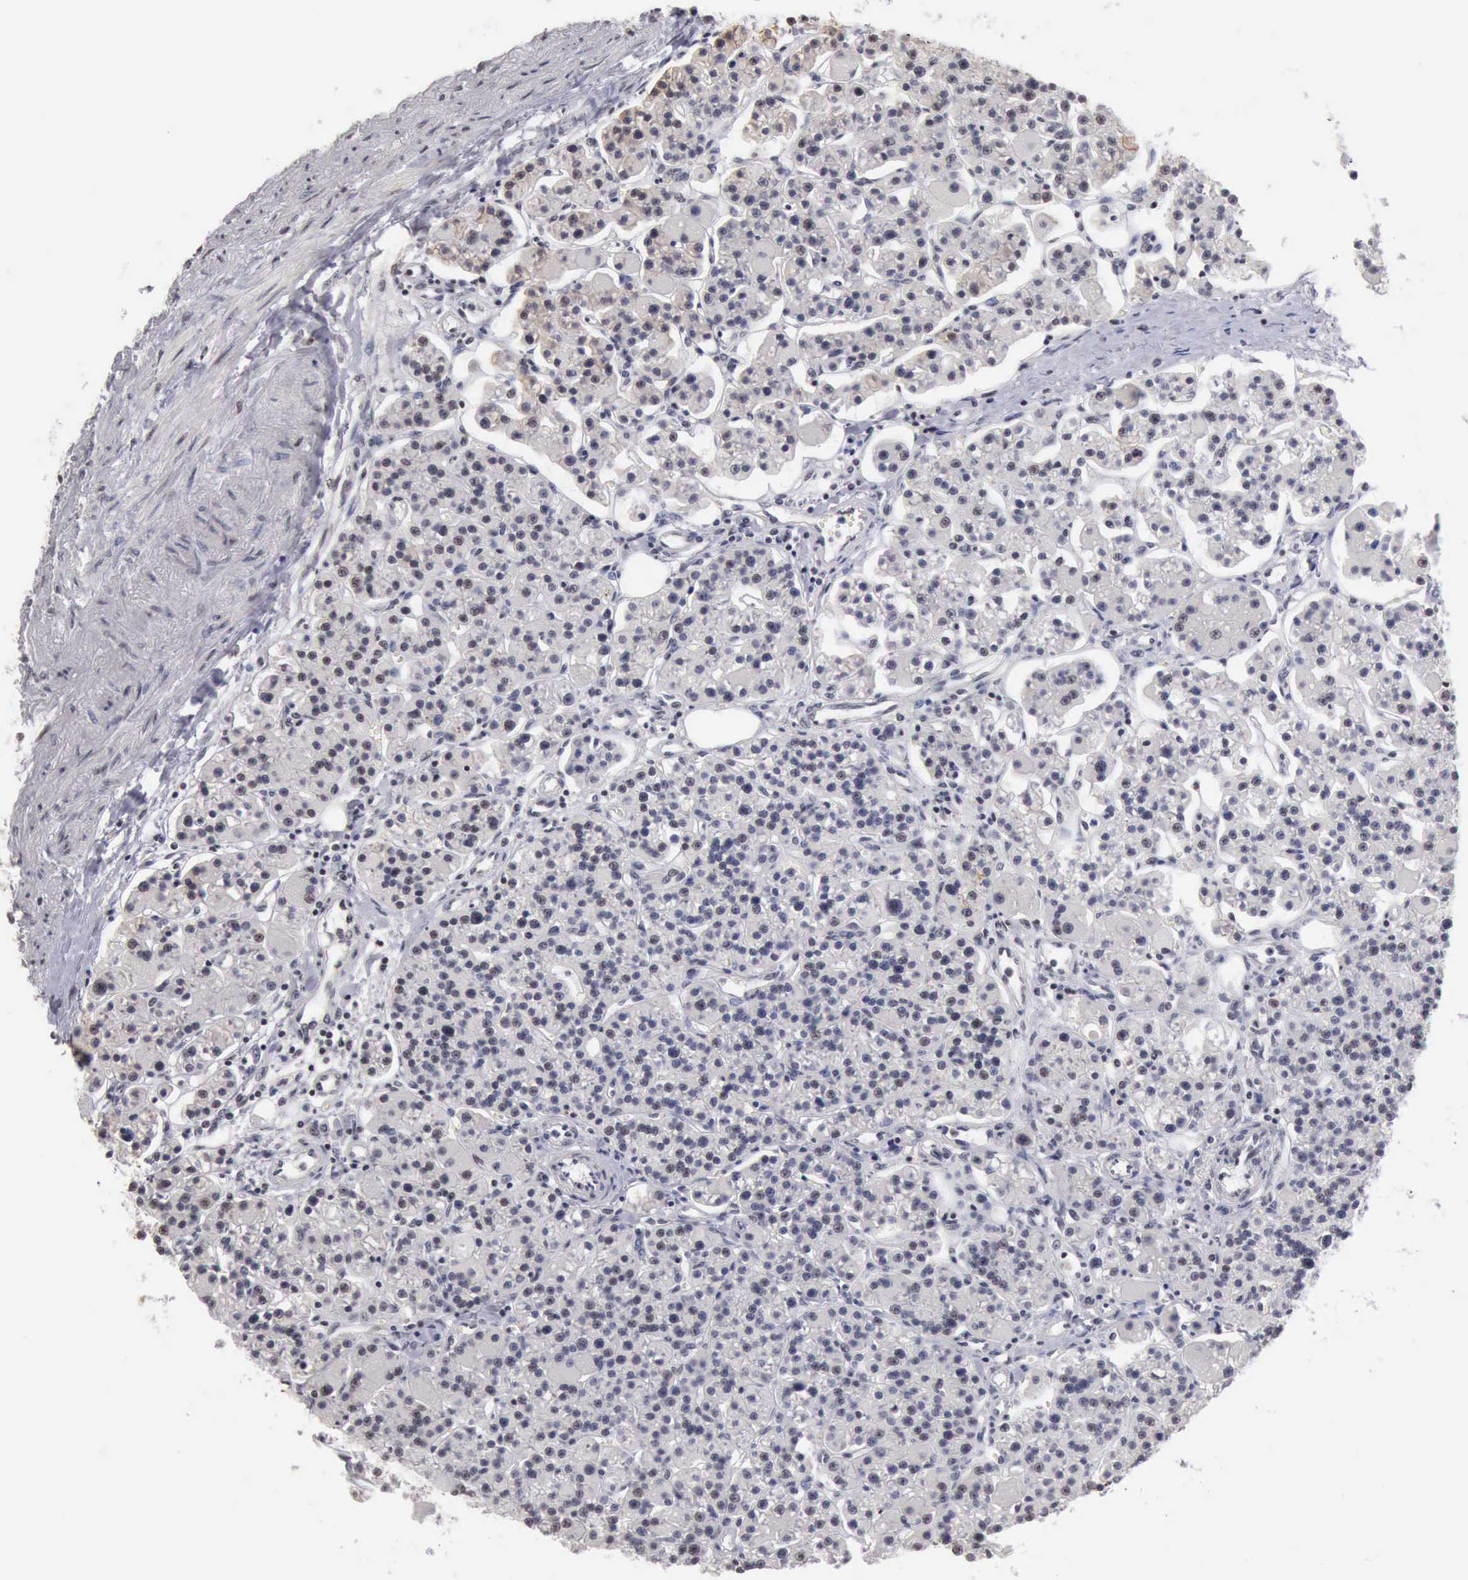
{"staining": {"intensity": "weak", "quantity": "<25%", "location": "nuclear"}, "tissue": "parathyroid gland", "cell_type": "Glandular cells", "image_type": "normal", "snomed": [{"axis": "morphology", "description": "Normal tissue, NOS"}, {"axis": "topography", "description": "Parathyroid gland"}], "caption": "Photomicrograph shows no protein positivity in glandular cells of unremarkable parathyroid gland. (DAB IHC visualized using brightfield microscopy, high magnification).", "gene": "TAF1", "patient": {"sex": "female", "age": 58}}